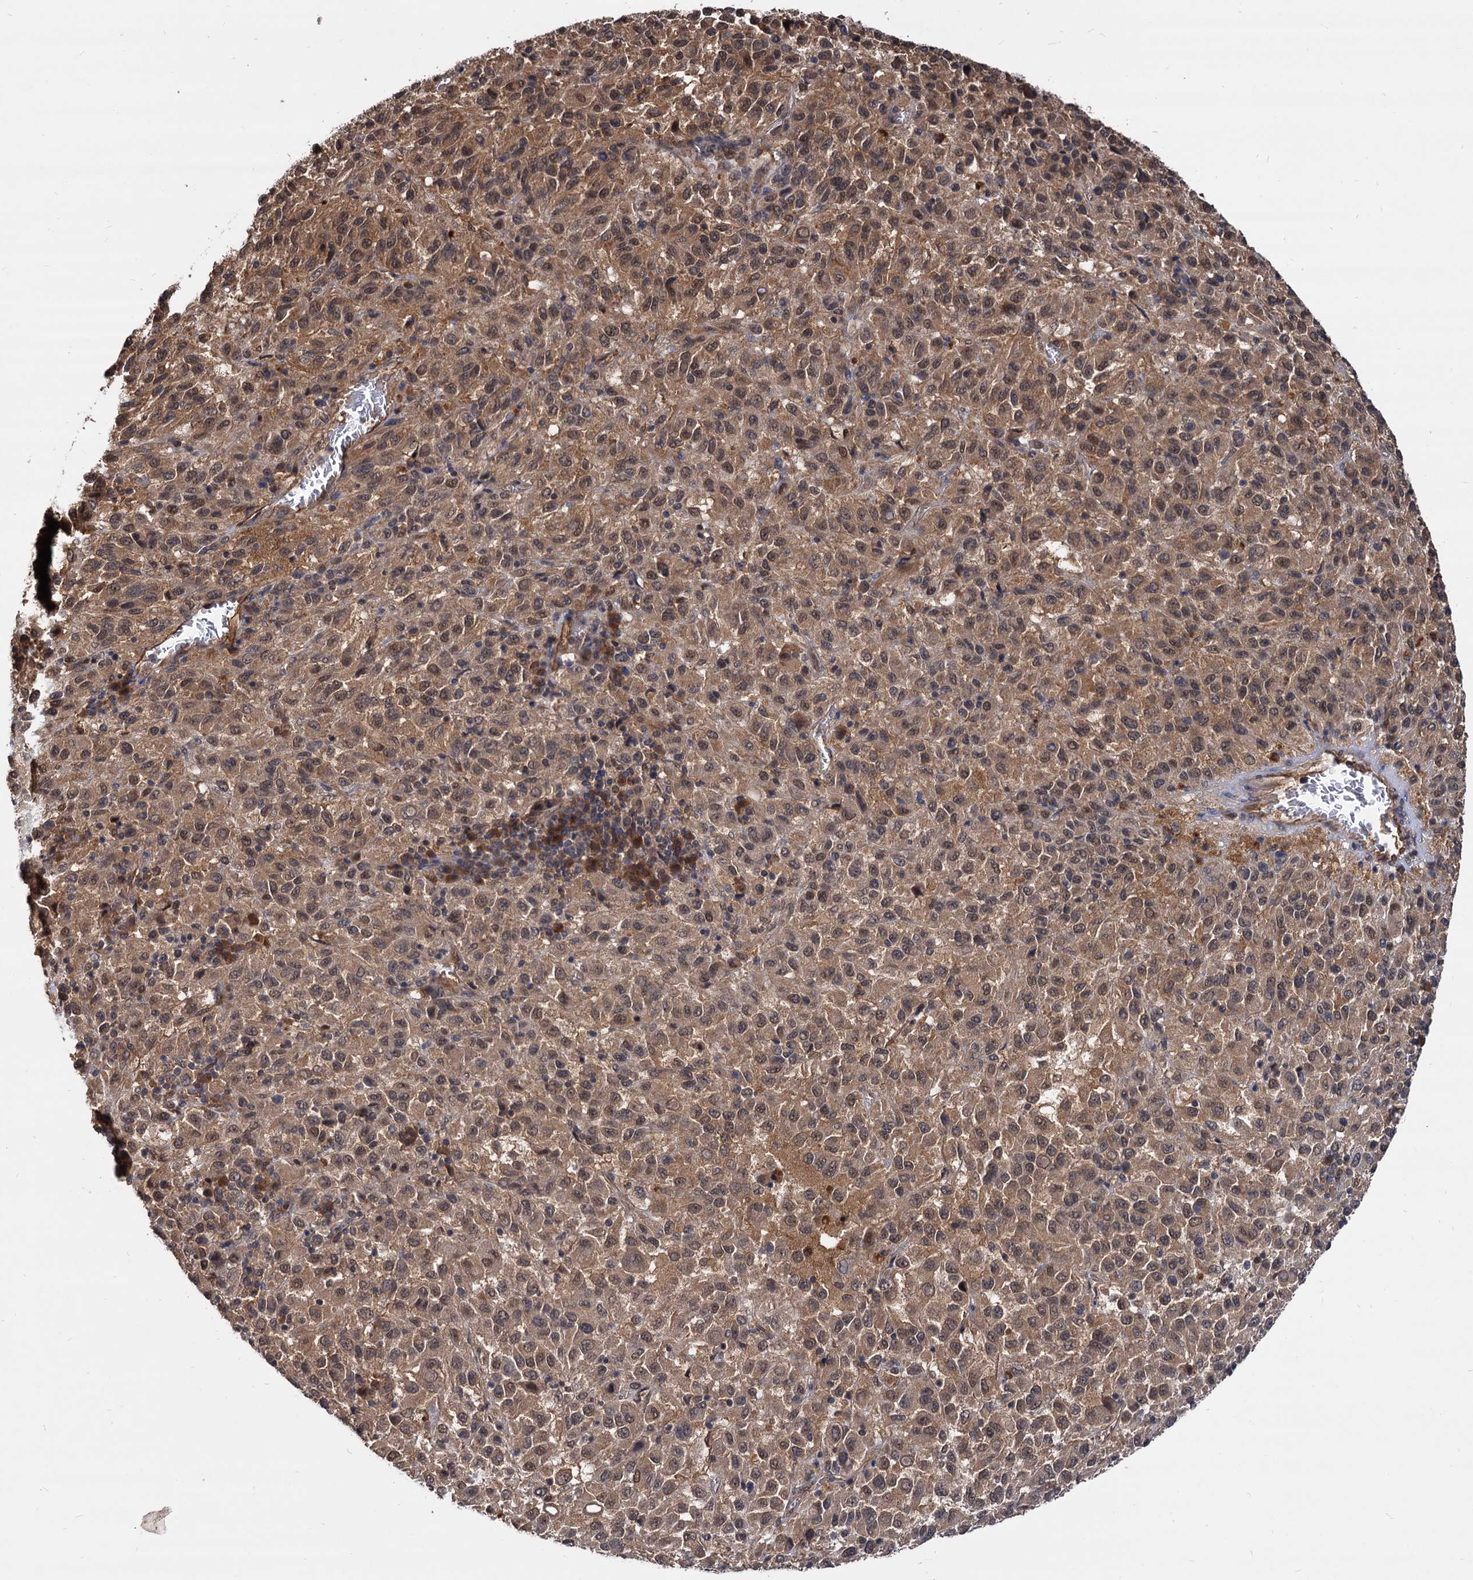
{"staining": {"intensity": "moderate", "quantity": ">75%", "location": "cytoplasmic/membranous,nuclear"}, "tissue": "melanoma", "cell_type": "Tumor cells", "image_type": "cancer", "snomed": [{"axis": "morphology", "description": "Malignant melanoma, Metastatic site"}, {"axis": "topography", "description": "Lung"}], "caption": "About >75% of tumor cells in malignant melanoma (metastatic site) show moderate cytoplasmic/membranous and nuclear protein positivity as visualized by brown immunohistochemical staining.", "gene": "PSMD4", "patient": {"sex": "male", "age": 64}}